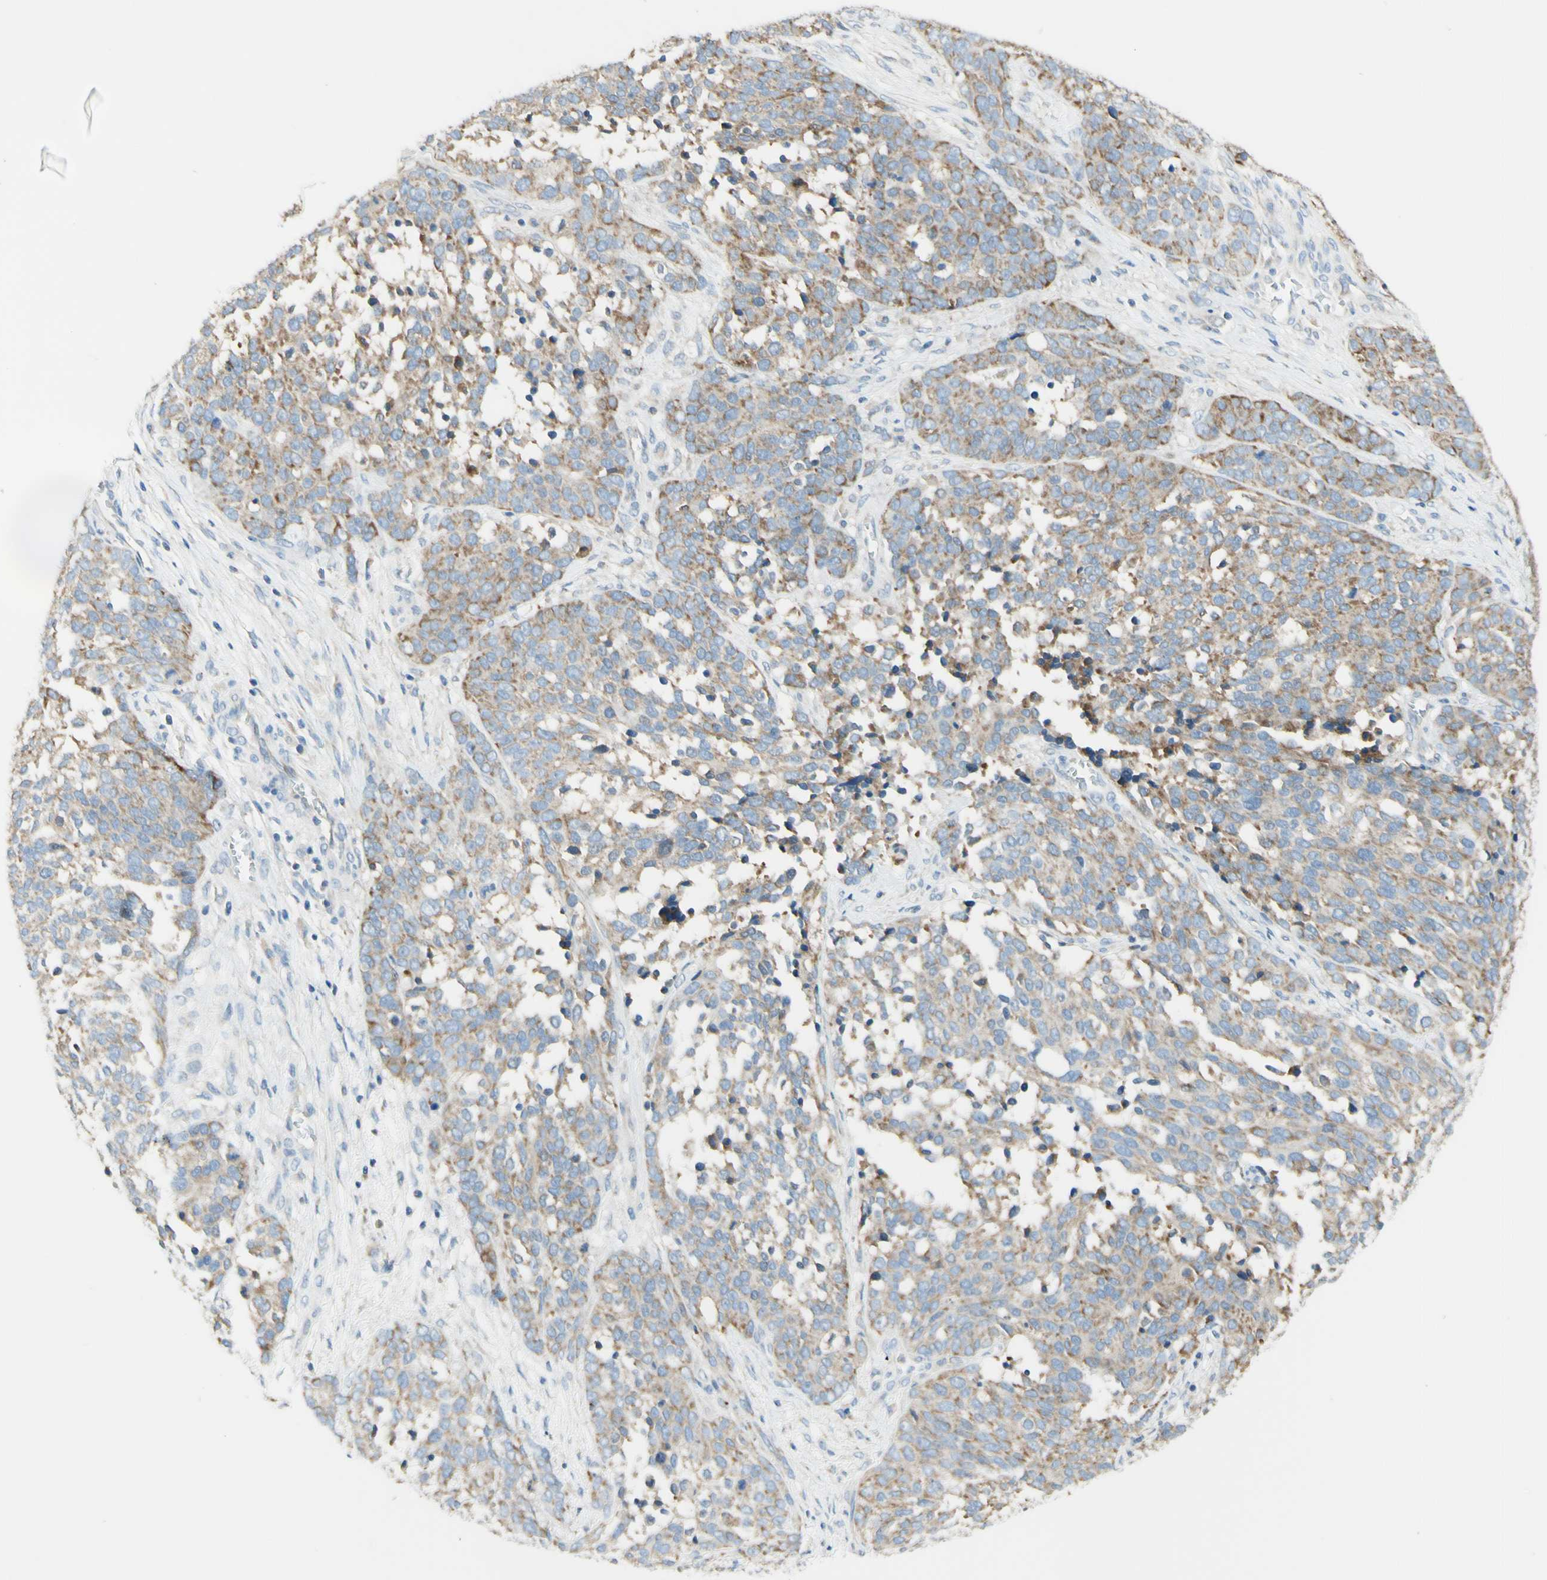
{"staining": {"intensity": "weak", "quantity": ">75%", "location": "cytoplasmic/membranous"}, "tissue": "ovarian cancer", "cell_type": "Tumor cells", "image_type": "cancer", "snomed": [{"axis": "morphology", "description": "Cystadenocarcinoma, serous, NOS"}, {"axis": "topography", "description": "Ovary"}], "caption": "Ovarian serous cystadenocarcinoma stained for a protein displays weak cytoplasmic/membranous positivity in tumor cells.", "gene": "ARMC10", "patient": {"sex": "female", "age": 44}}